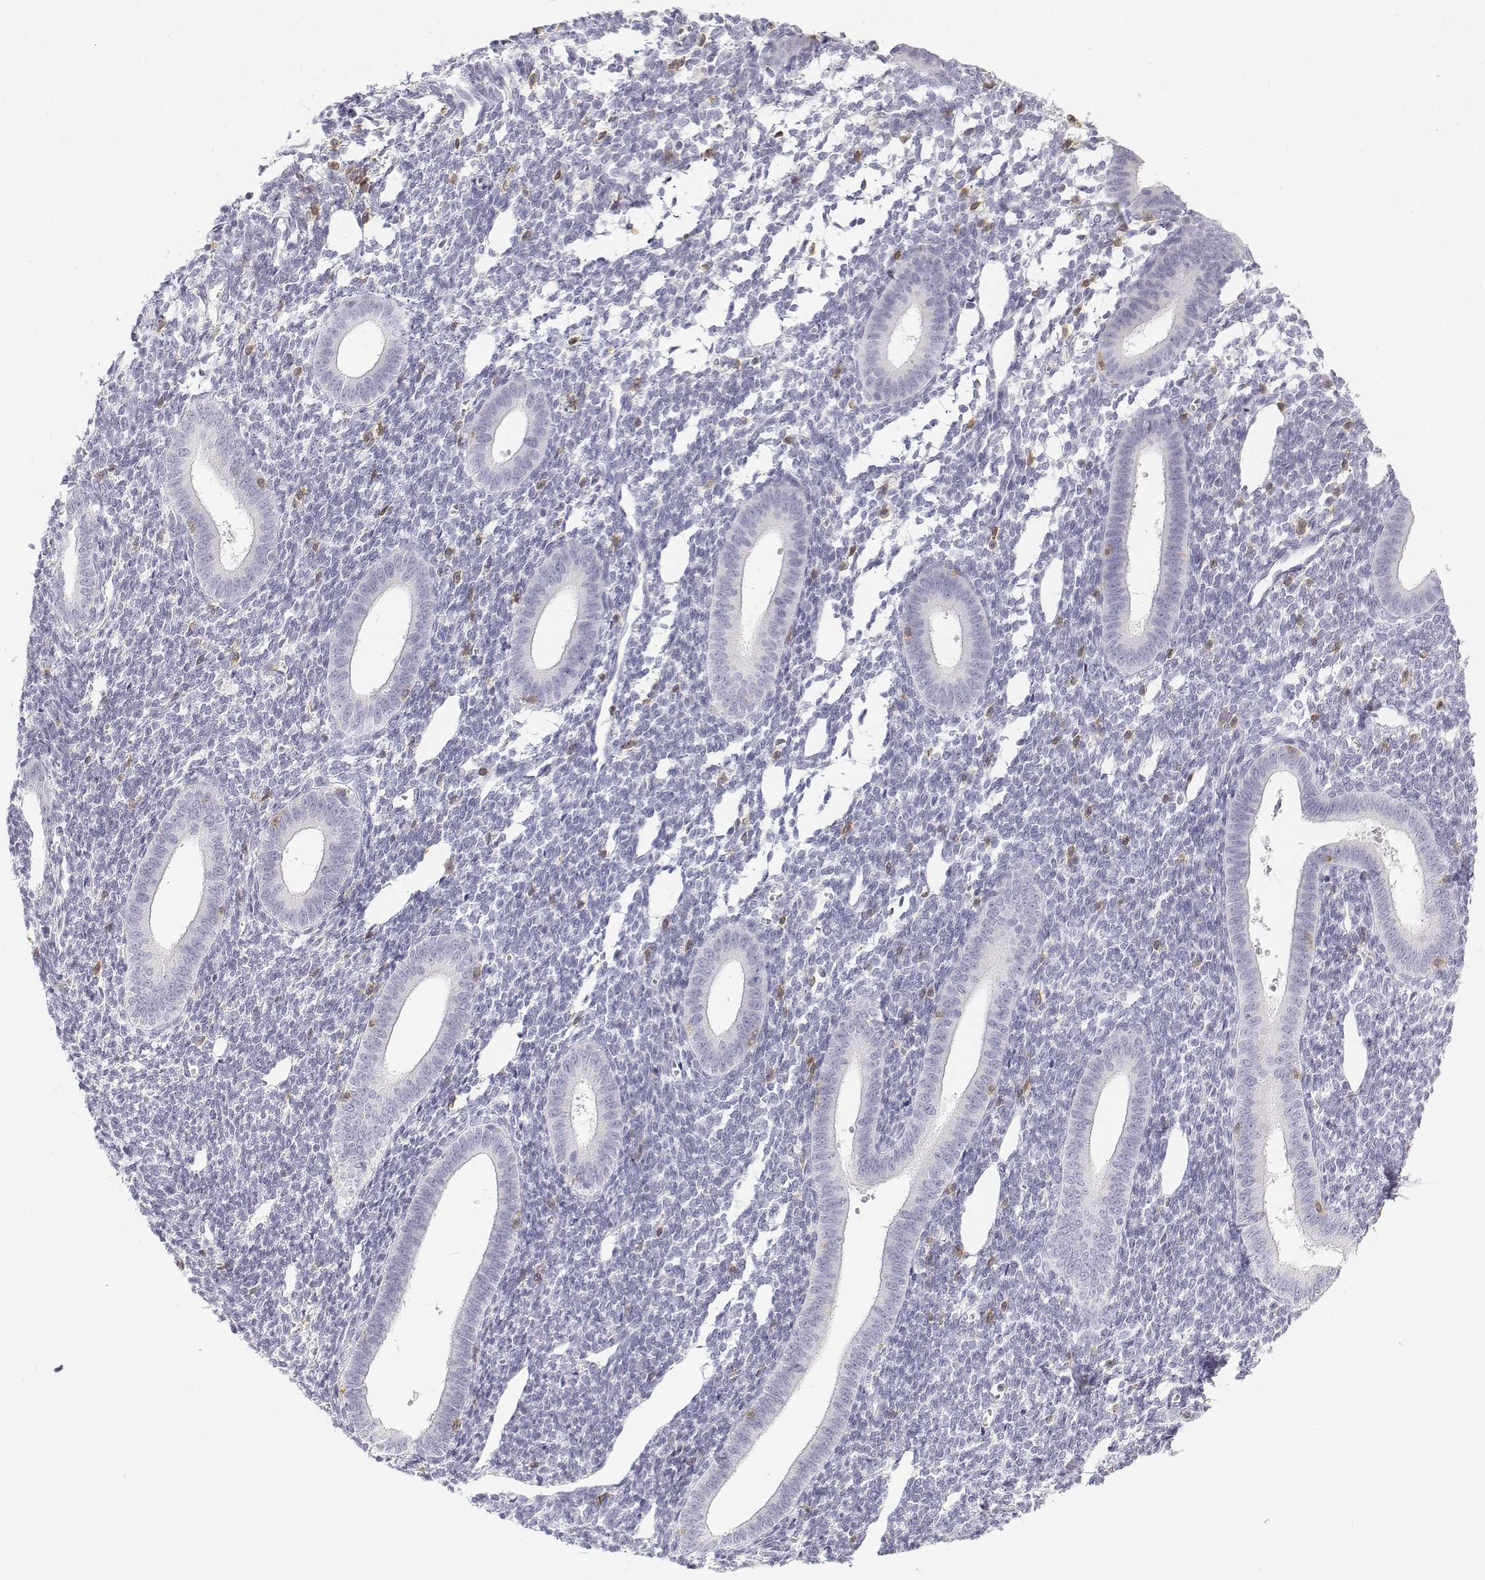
{"staining": {"intensity": "negative", "quantity": "none", "location": "none"}, "tissue": "endometrium", "cell_type": "Cells in endometrial stroma", "image_type": "normal", "snomed": [{"axis": "morphology", "description": "Normal tissue, NOS"}, {"axis": "topography", "description": "Endometrium"}], "caption": "IHC micrograph of unremarkable human endometrium stained for a protein (brown), which reveals no staining in cells in endometrial stroma. (Immunohistochemistry, brightfield microscopy, high magnification).", "gene": "CD3E", "patient": {"sex": "female", "age": 25}}